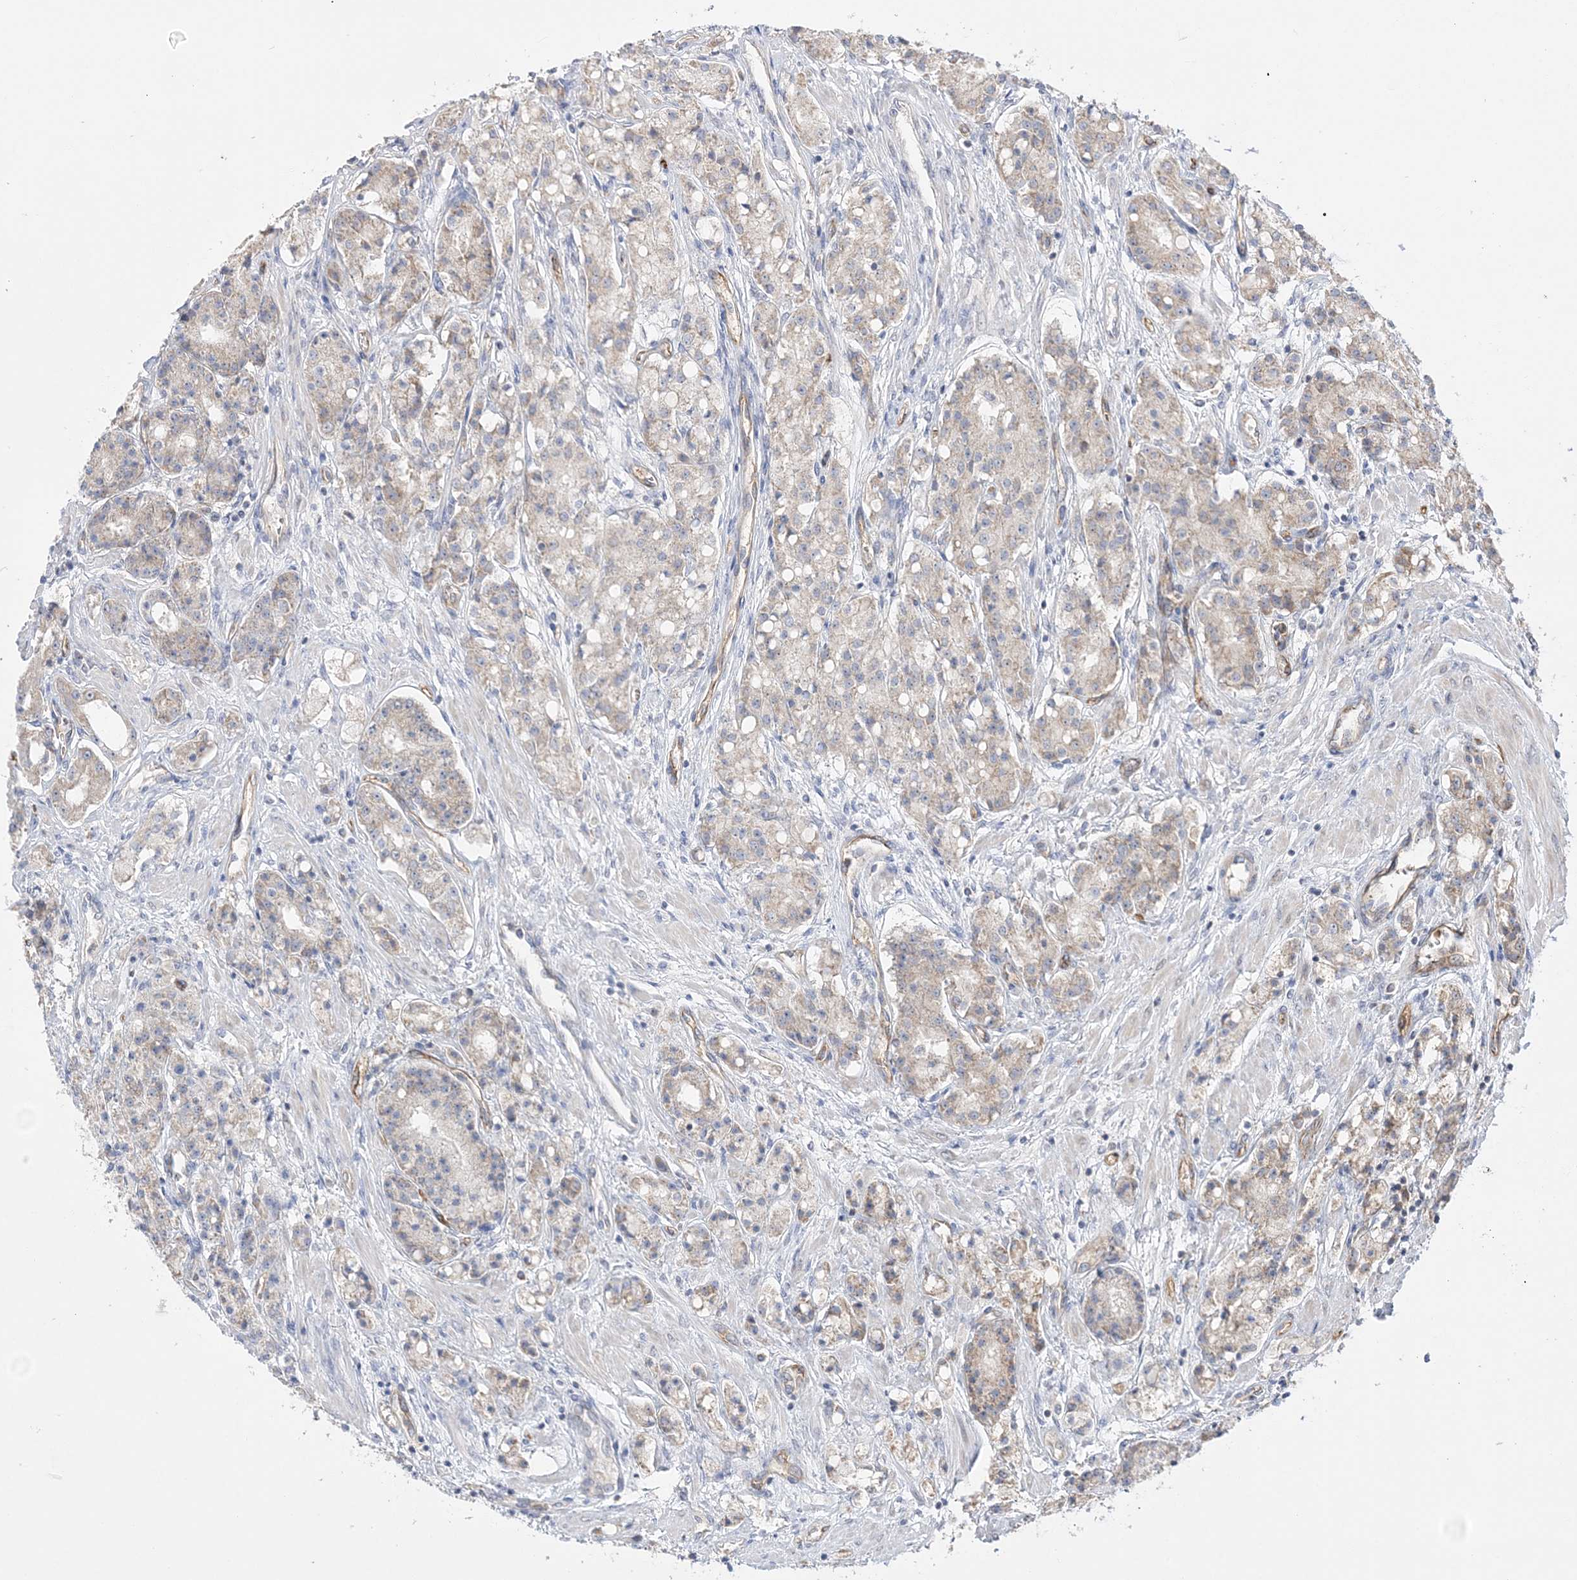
{"staining": {"intensity": "weak", "quantity": "<25%", "location": "cytoplasmic/membranous"}, "tissue": "prostate cancer", "cell_type": "Tumor cells", "image_type": "cancer", "snomed": [{"axis": "morphology", "description": "Adenocarcinoma, High grade"}, {"axis": "topography", "description": "Prostate"}], "caption": "Tumor cells show no significant positivity in prostate cancer. The staining is performed using DAB brown chromogen with nuclei counter-stained in using hematoxylin.", "gene": "FARSB", "patient": {"sex": "male", "age": 60}}